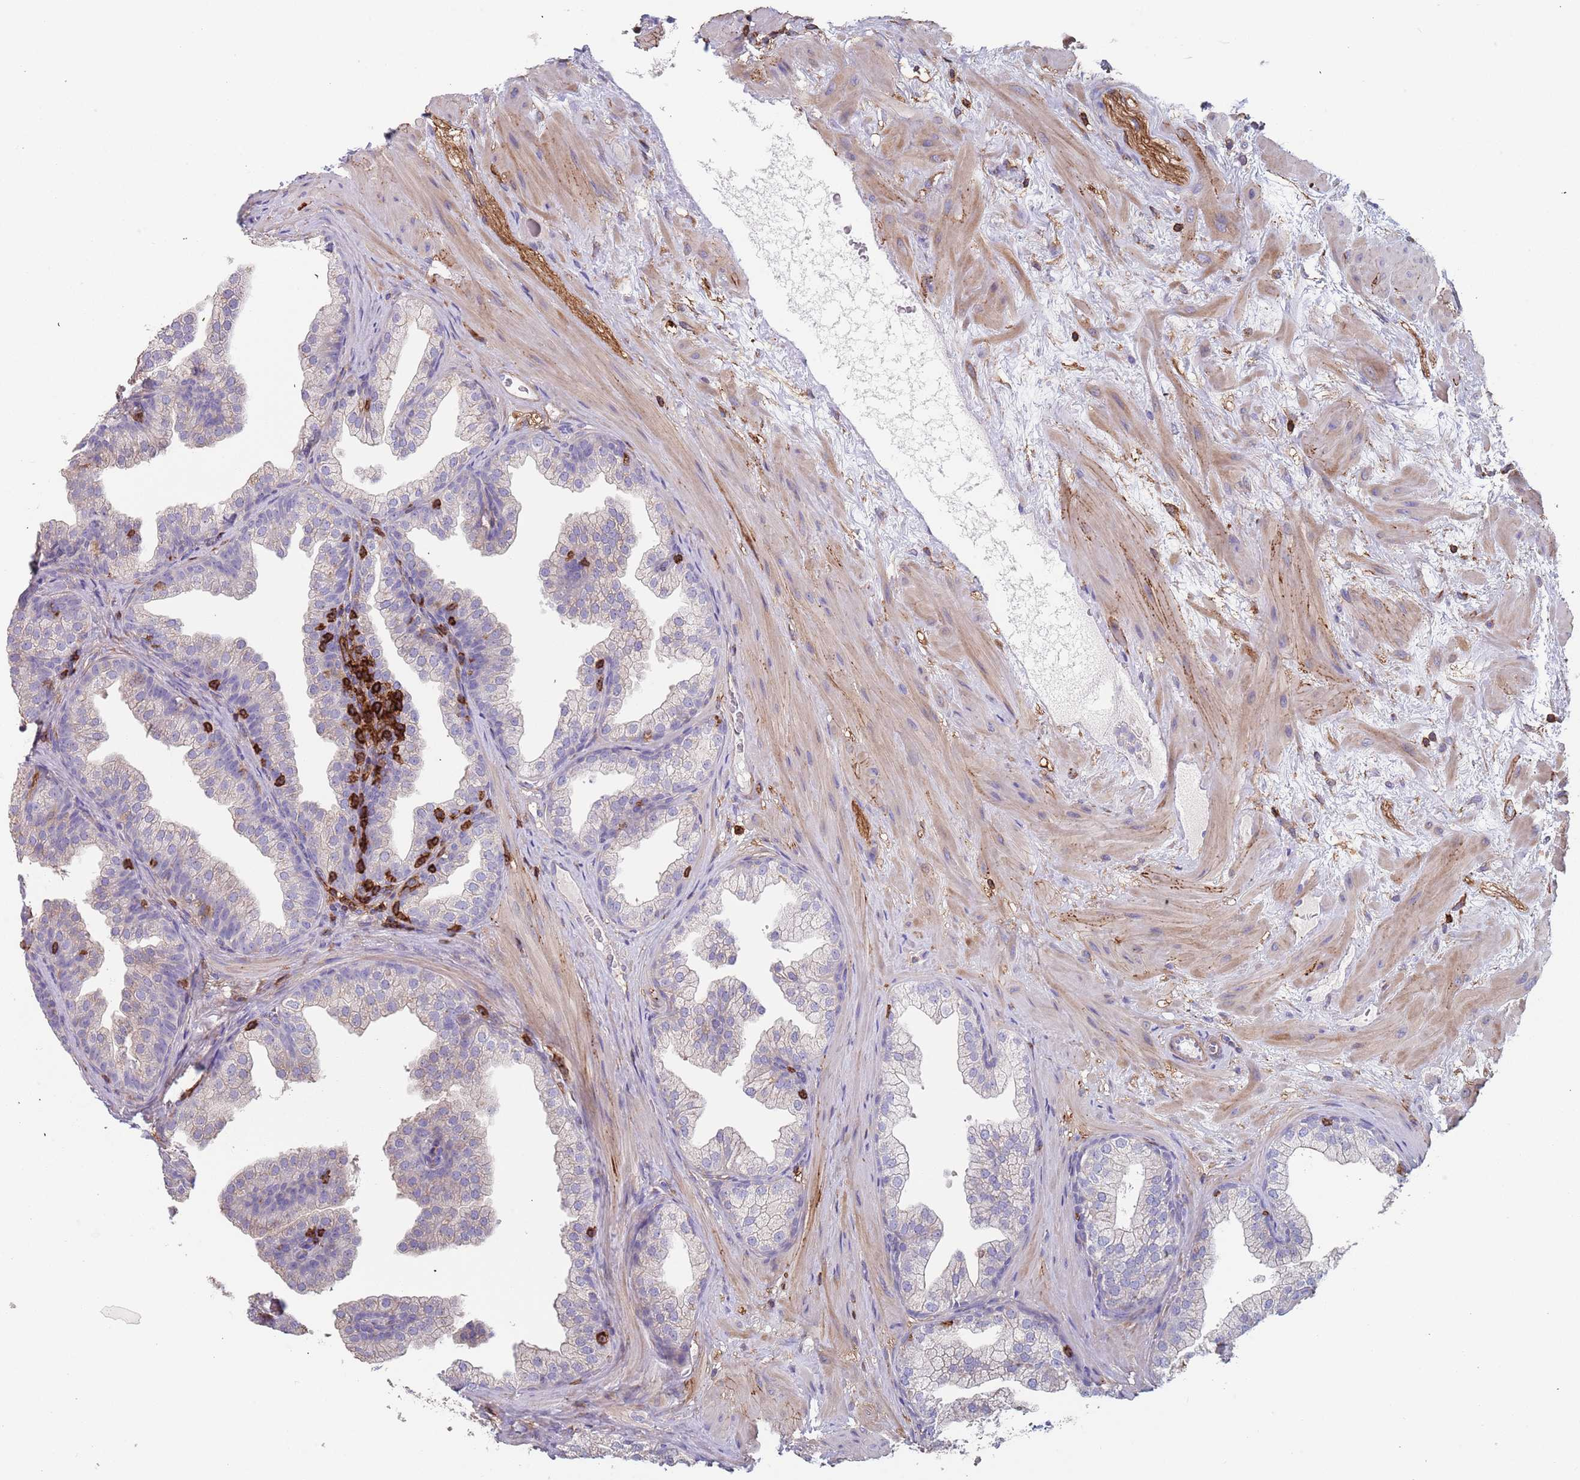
{"staining": {"intensity": "weak", "quantity": "<25%", "location": "cytoplasmic/membranous"}, "tissue": "prostate", "cell_type": "Glandular cells", "image_type": "normal", "snomed": [{"axis": "morphology", "description": "Normal tissue, NOS"}, {"axis": "topography", "description": "Prostate"}], "caption": "A micrograph of human prostate is negative for staining in glandular cells. Brightfield microscopy of immunohistochemistry stained with DAB (3,3'-diaminobenzidine) (brown) and hematoxylin (blue), captured at high magnification.", "gene": "RNF144A", "patient": {"sex": "male", "age": 37}}